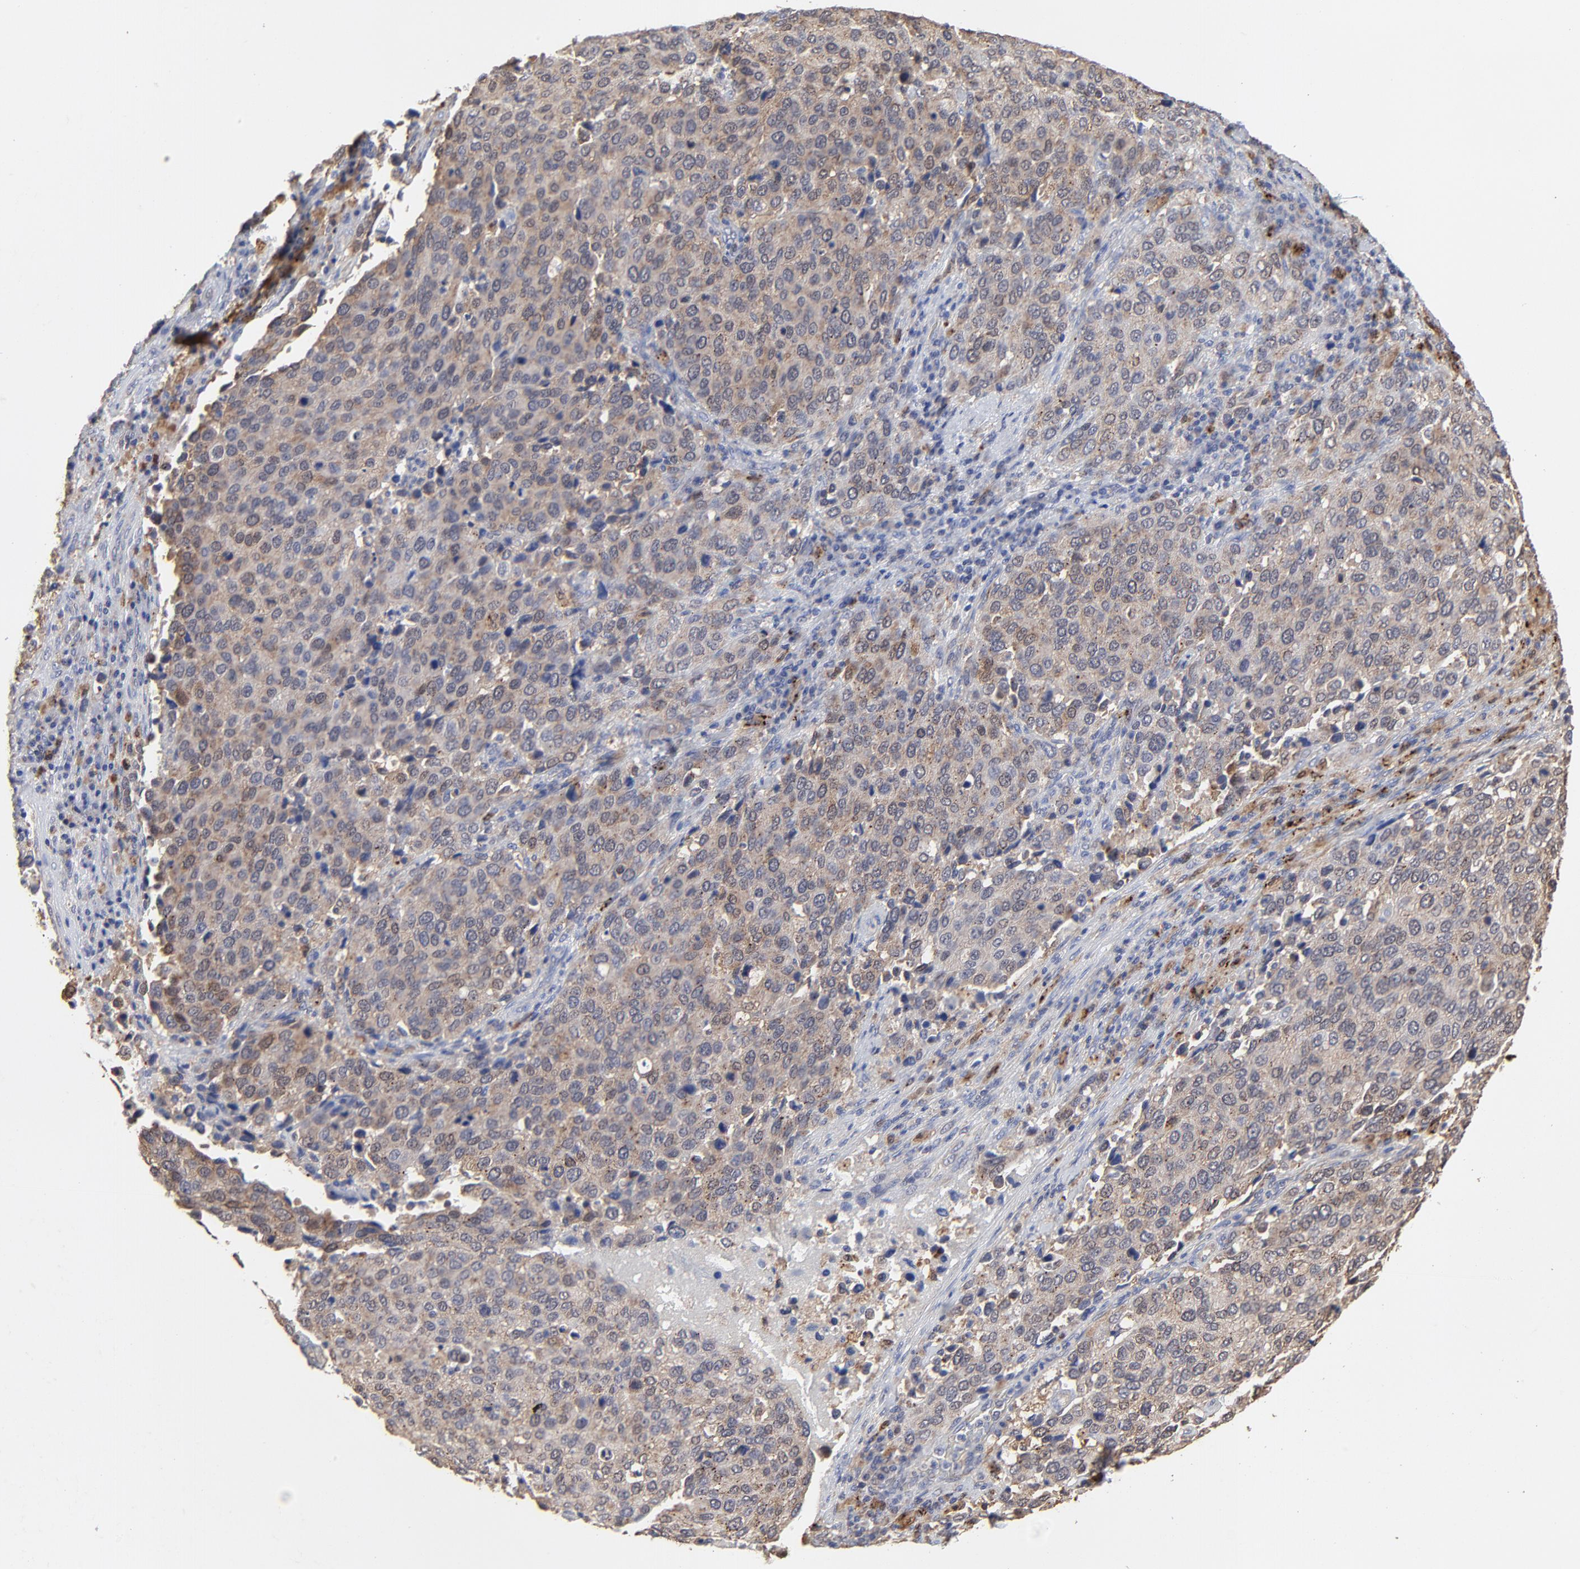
{"staining": {"intensity": "moderate", "quantity": ">75%", "location": "cytoplasmic/membranous"}, "tissue": "cervical cancer", "cell_type": "Tumor cells", "image_type": "cancer", "snomed": [{"axis": "morphology", "description": "Squamous cell carcinoma, NOS"}, {"axis": "topography", "description": "Cervix"}], "caption": "IHC staining of cervical cancer (squamous cell carcinoma), which shows medium levels of moderate cytoplasmic/membranous staining in about >75% of tumor cells indicating moderate cytoplasmic/membranous protein expression. The staining was performed using DAB (brown) for protein detection and nuclei were counterstained in hematoxylin (blue).", "gene": "LGALS3", "patient": {"sex": "female", "age": 54}}